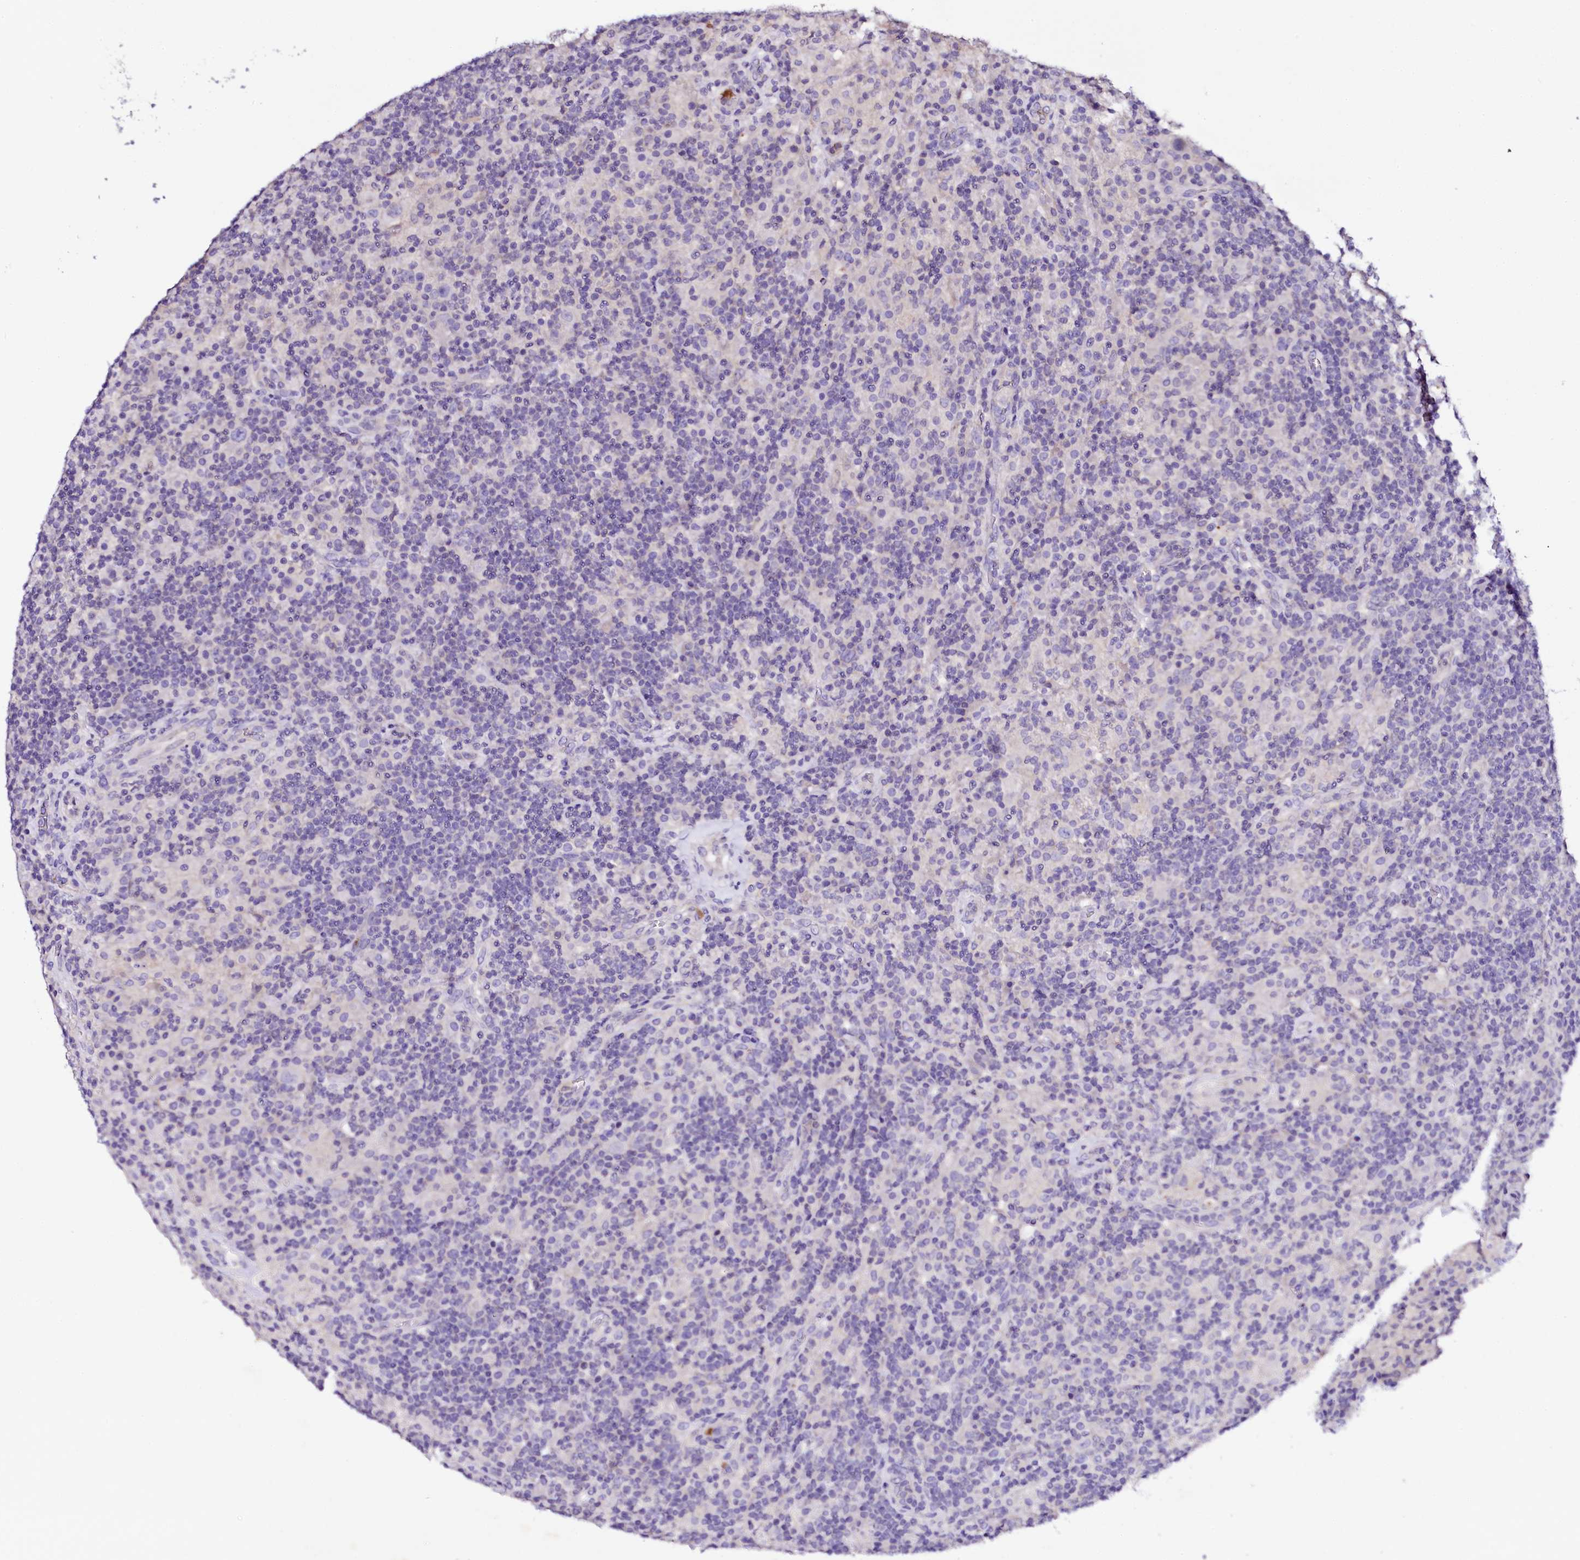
{"staining": {"intensity": "negative", "quantity": "none", "location": "none"}, "tissue": "lymphoma", "cell_type": "Tumor cells", "image_type": "cancer", "snomed": [{"axis": "morphology", "description": "Hodgkin's disease, NOS"}, {"axis": "topography", "description": "Lymph node"}], "caption": "Tumor cells show no significant staining in lymphoma. (IHC, brightfield microscopy, high magnification).", "gene": "NAA16", "patient": {"sex": "male", "age": 70}}